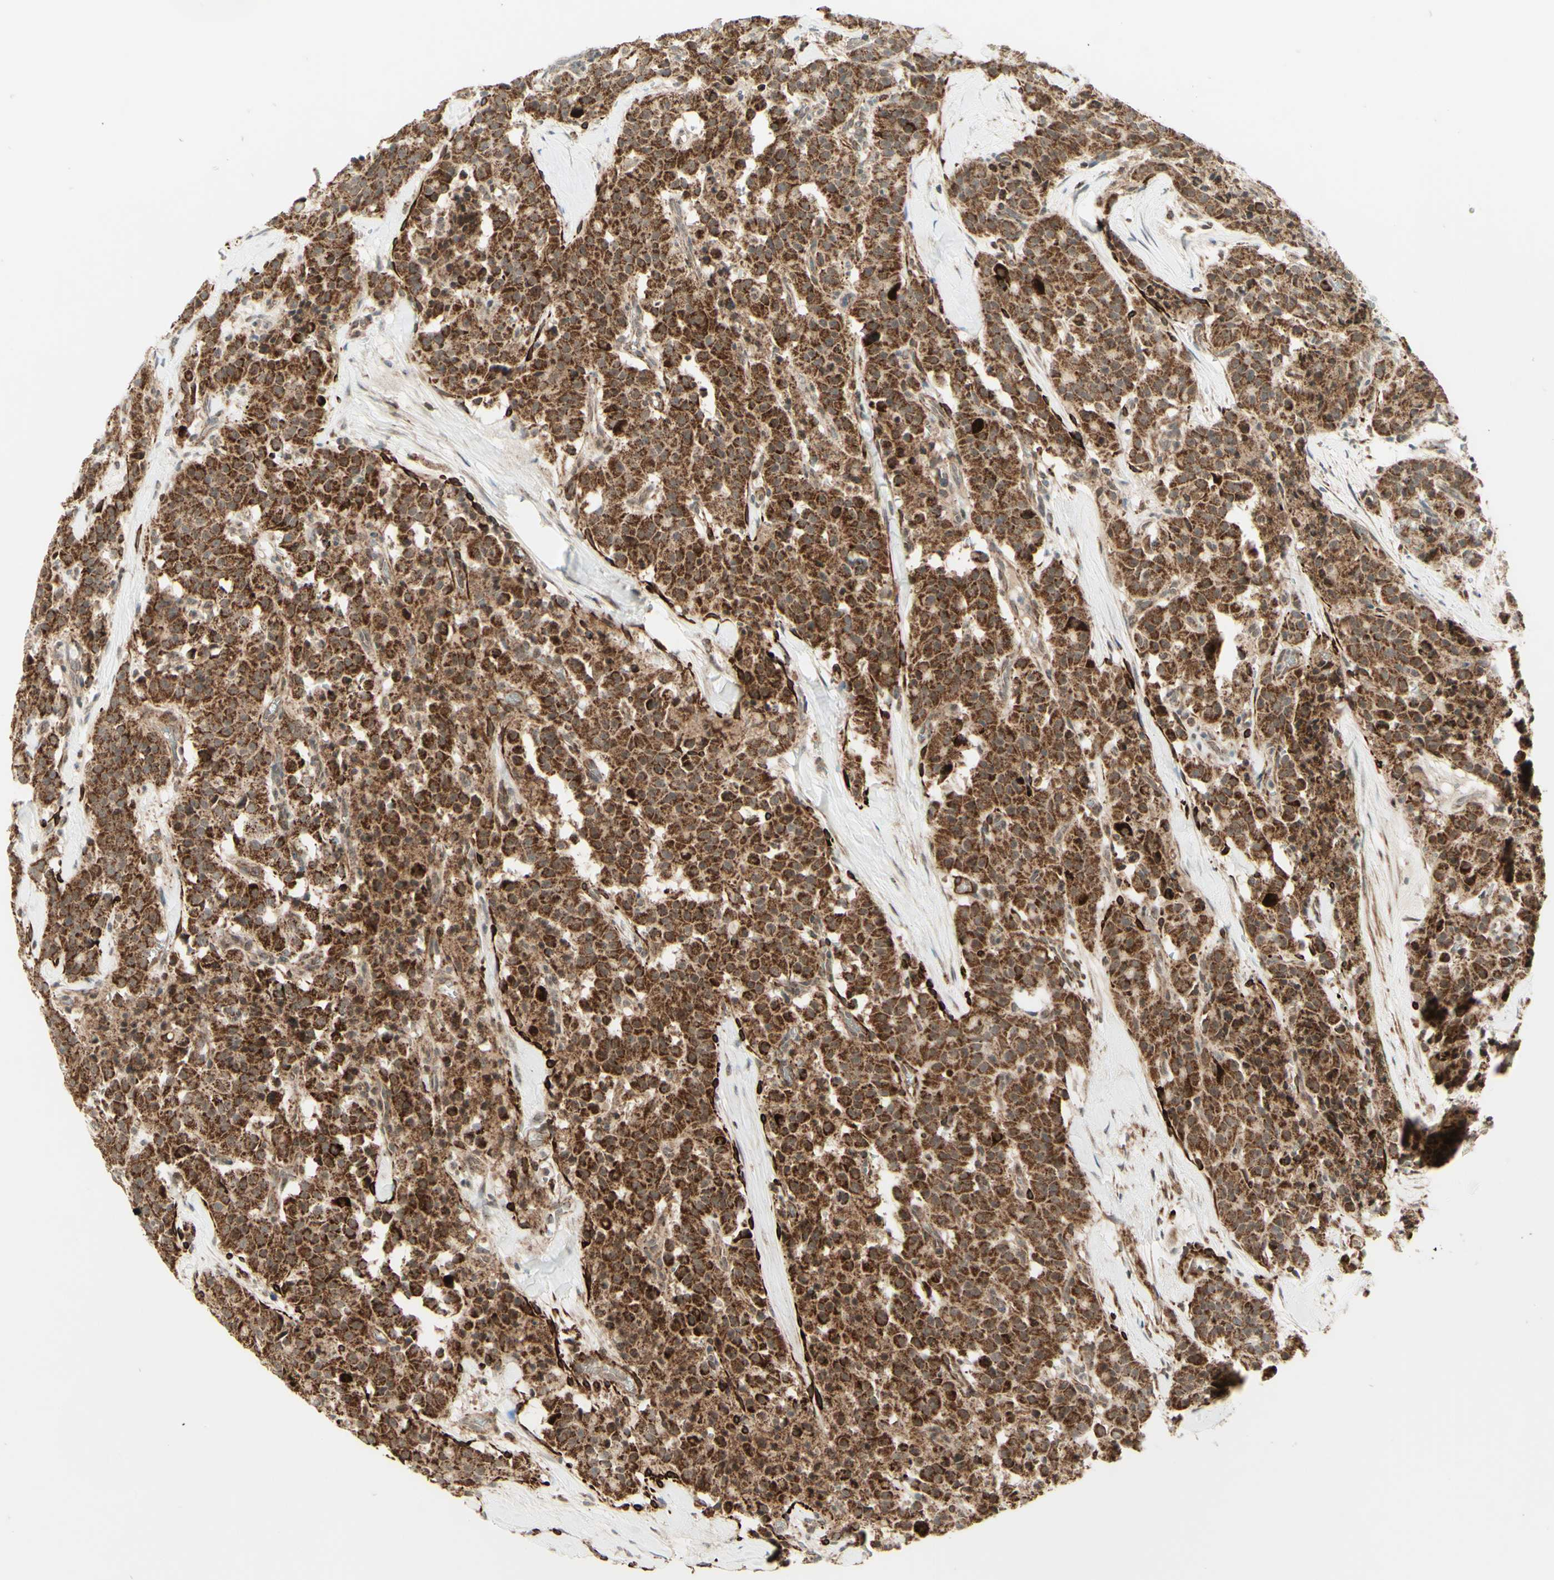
{"staining": {"intensity": "strong", "quantity": ">75%", "location": "cytoplasmic/membranous"}, "tissue": "carcinoid", "cell_type": "Tumor cells", "image_type": "cancer", "snomed": [{"axis": "morphology", "description": "Carcinoid, malignant, NOS"}, {"axis": "topography", "description": "Lung"}], "caption": "This histopathology image exhibits IHC staining of carcinoid, with high strong cytoplasmic/membranous staining in about >75% of tumor cells.", "gene": "DHRS3", "patient": {"sex": "male", "age": 30}}